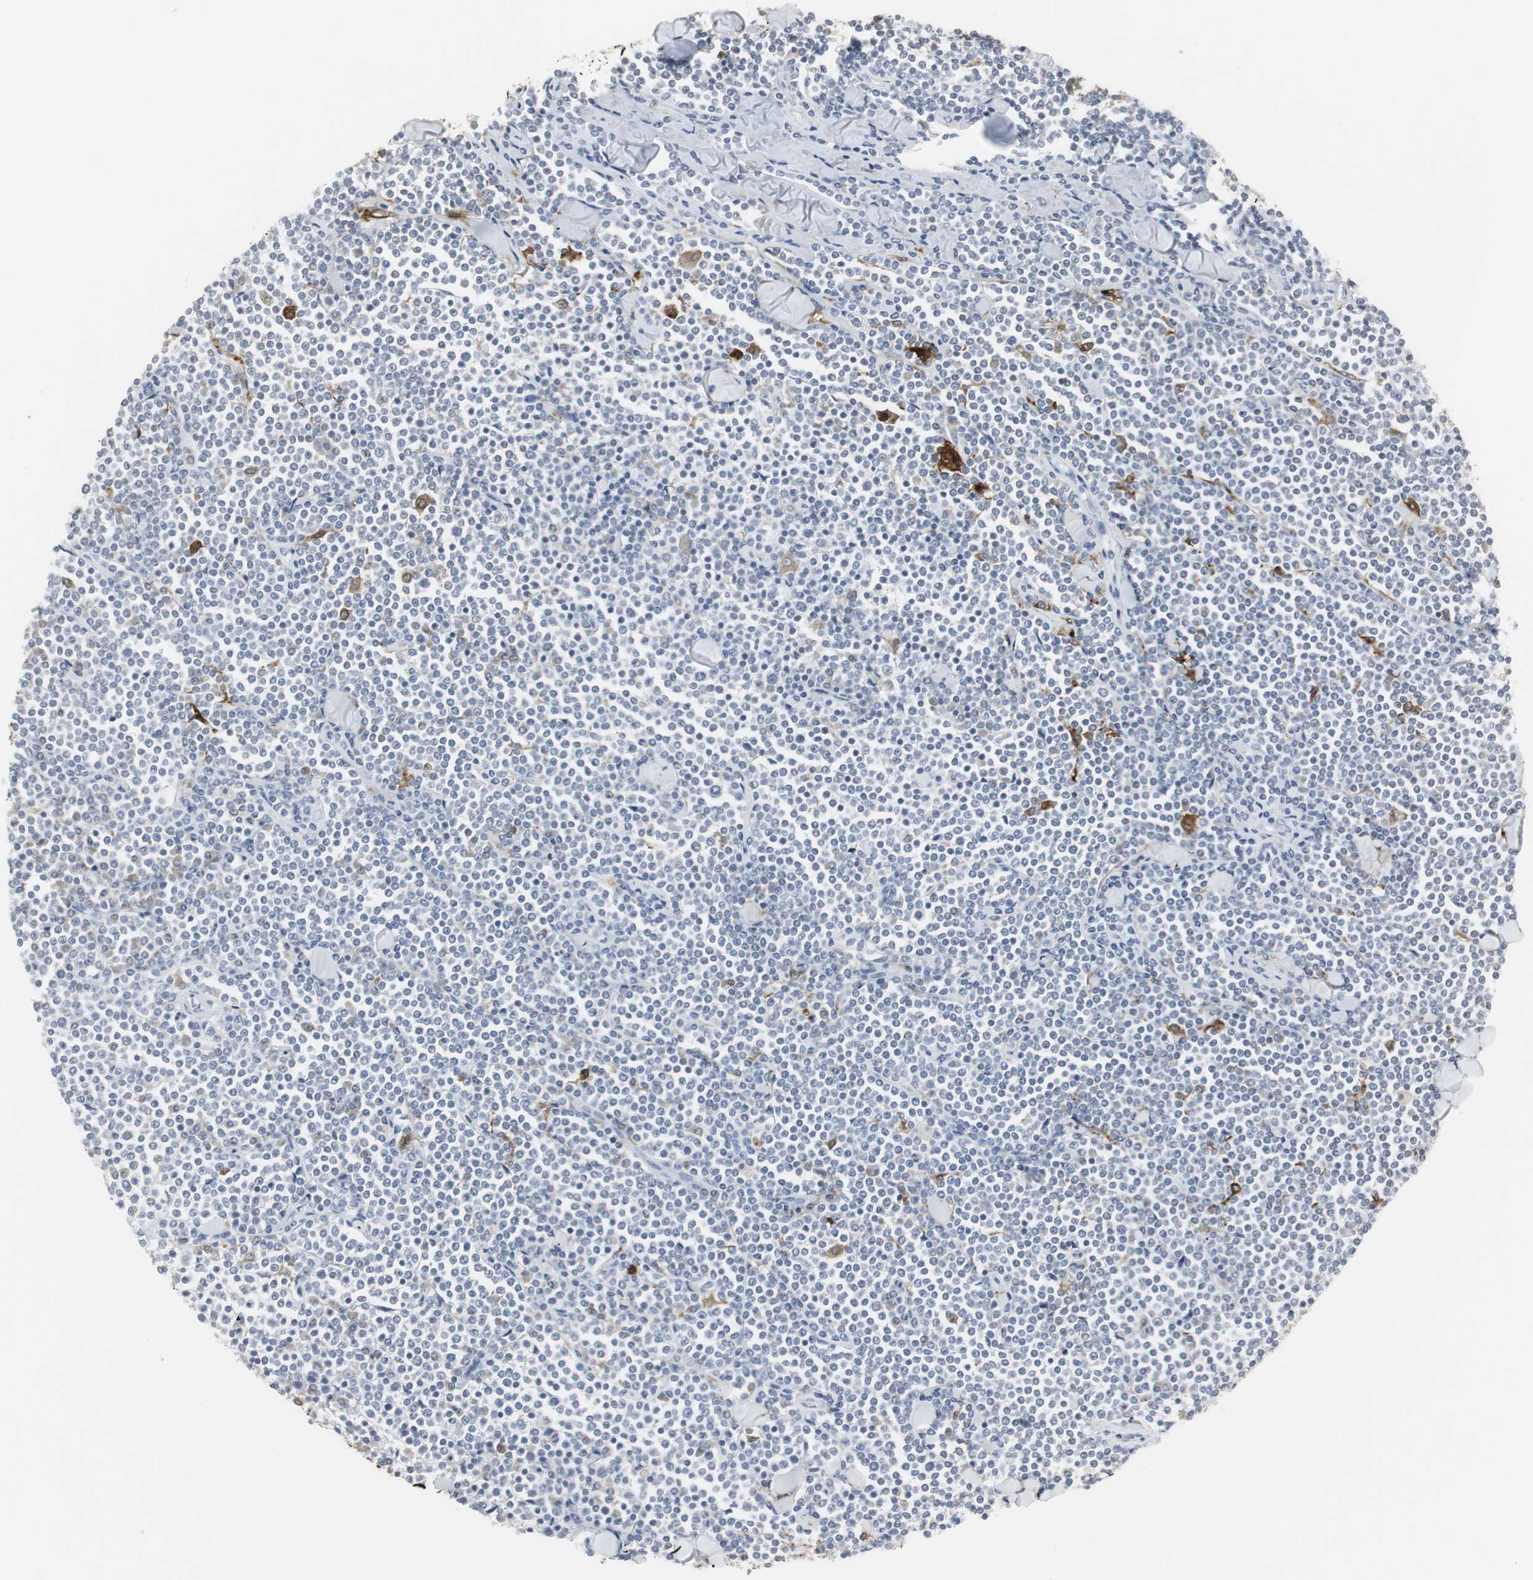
{"staining": {"intensity": "negative", "quantity": "none", "location": "none"}, "tissue": "lymphoma", "cell_type": "Tumor cells", "image_type": "cancer", "snomed": [{"axis": "morphology", "description": "Malignant lymphoma, non-Hodgkin's type, Low grade"}, {"axis": "topography", "description": "Soft tissue"}], "caption": "Immunohistochemical staining of human lymphoma demonstrates no significant positivity in tumor cells.", "gene": "PI15", "patient": {"sex": "male", "age": 92}}